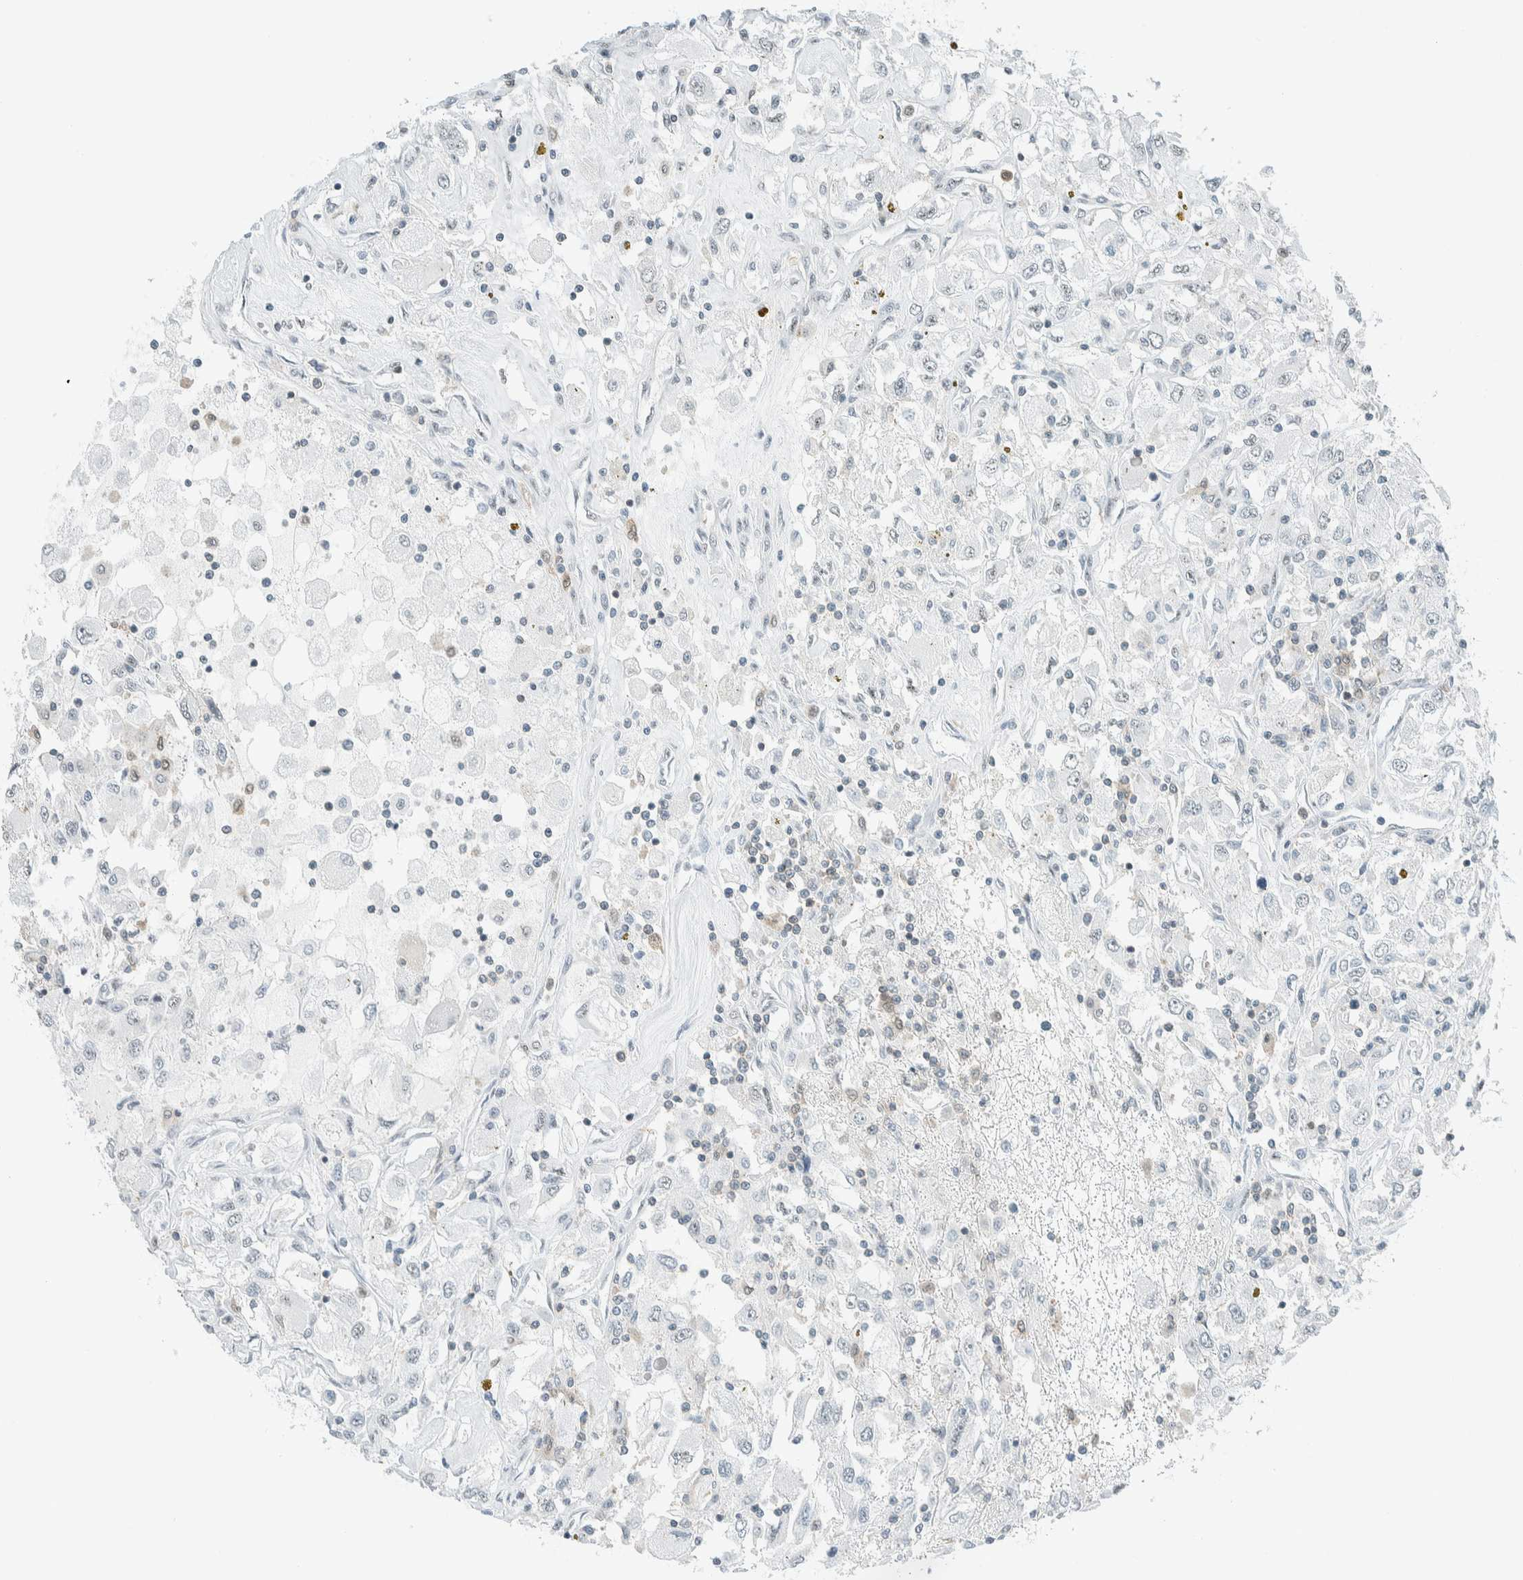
{"staining": {"intensity": "negative", "quantity": "none", "location": "none"}, "tissue": "renal cancer", "cell_type": "Tumor cells", "image_type": "cancer", "snomed": [{"axis": "morphology", "description": "Adenocarcinoma, NOS"}, {"axis": "topography", "description": "Kidney"}], "caption": "Immunohistochemical staining of human renal cancer (adenocarcinoma) exhibits no significant staining in tumor cells.", "gene": "CYSRT1", "patient": {"sex": "female", "age": 52}}